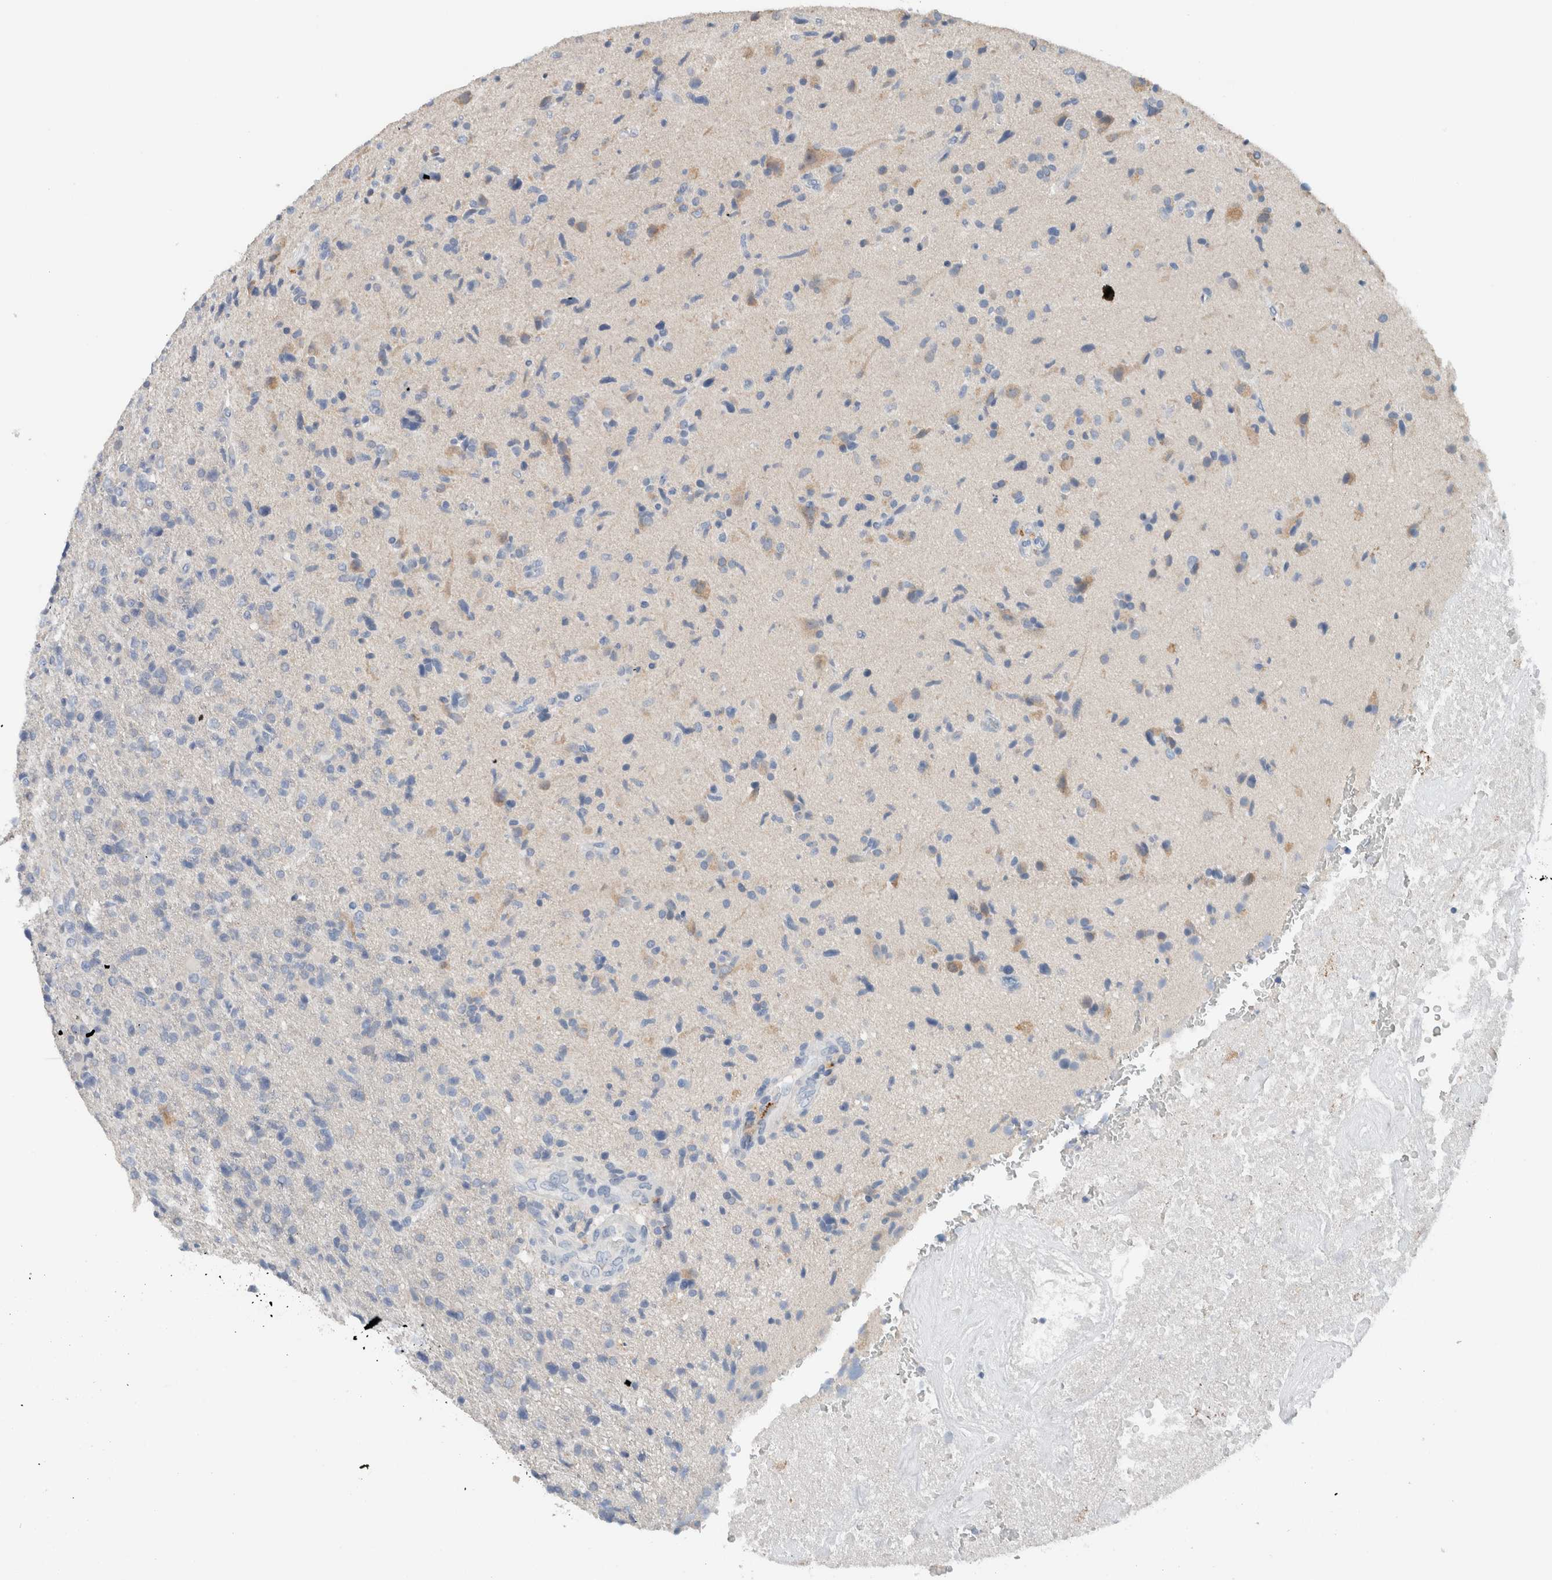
{"staining": {"intensity": "negative", "quantity": "none", "location": "none"}, "tissue": "glioma", "cell_type": "Tumor cells", "image_type": "cancer", "snomed": [{"axis": "morphology", "description": "Glioma, malignant, High grade"}, {"axis": "topography", "description": "Brain"}], "caption": "Immunohistochemistry (IHC) of glioma demonstrates no expression in tumor cells.", "gene": "DUOX1", "patient": {"sex": "male", "age": 72}}